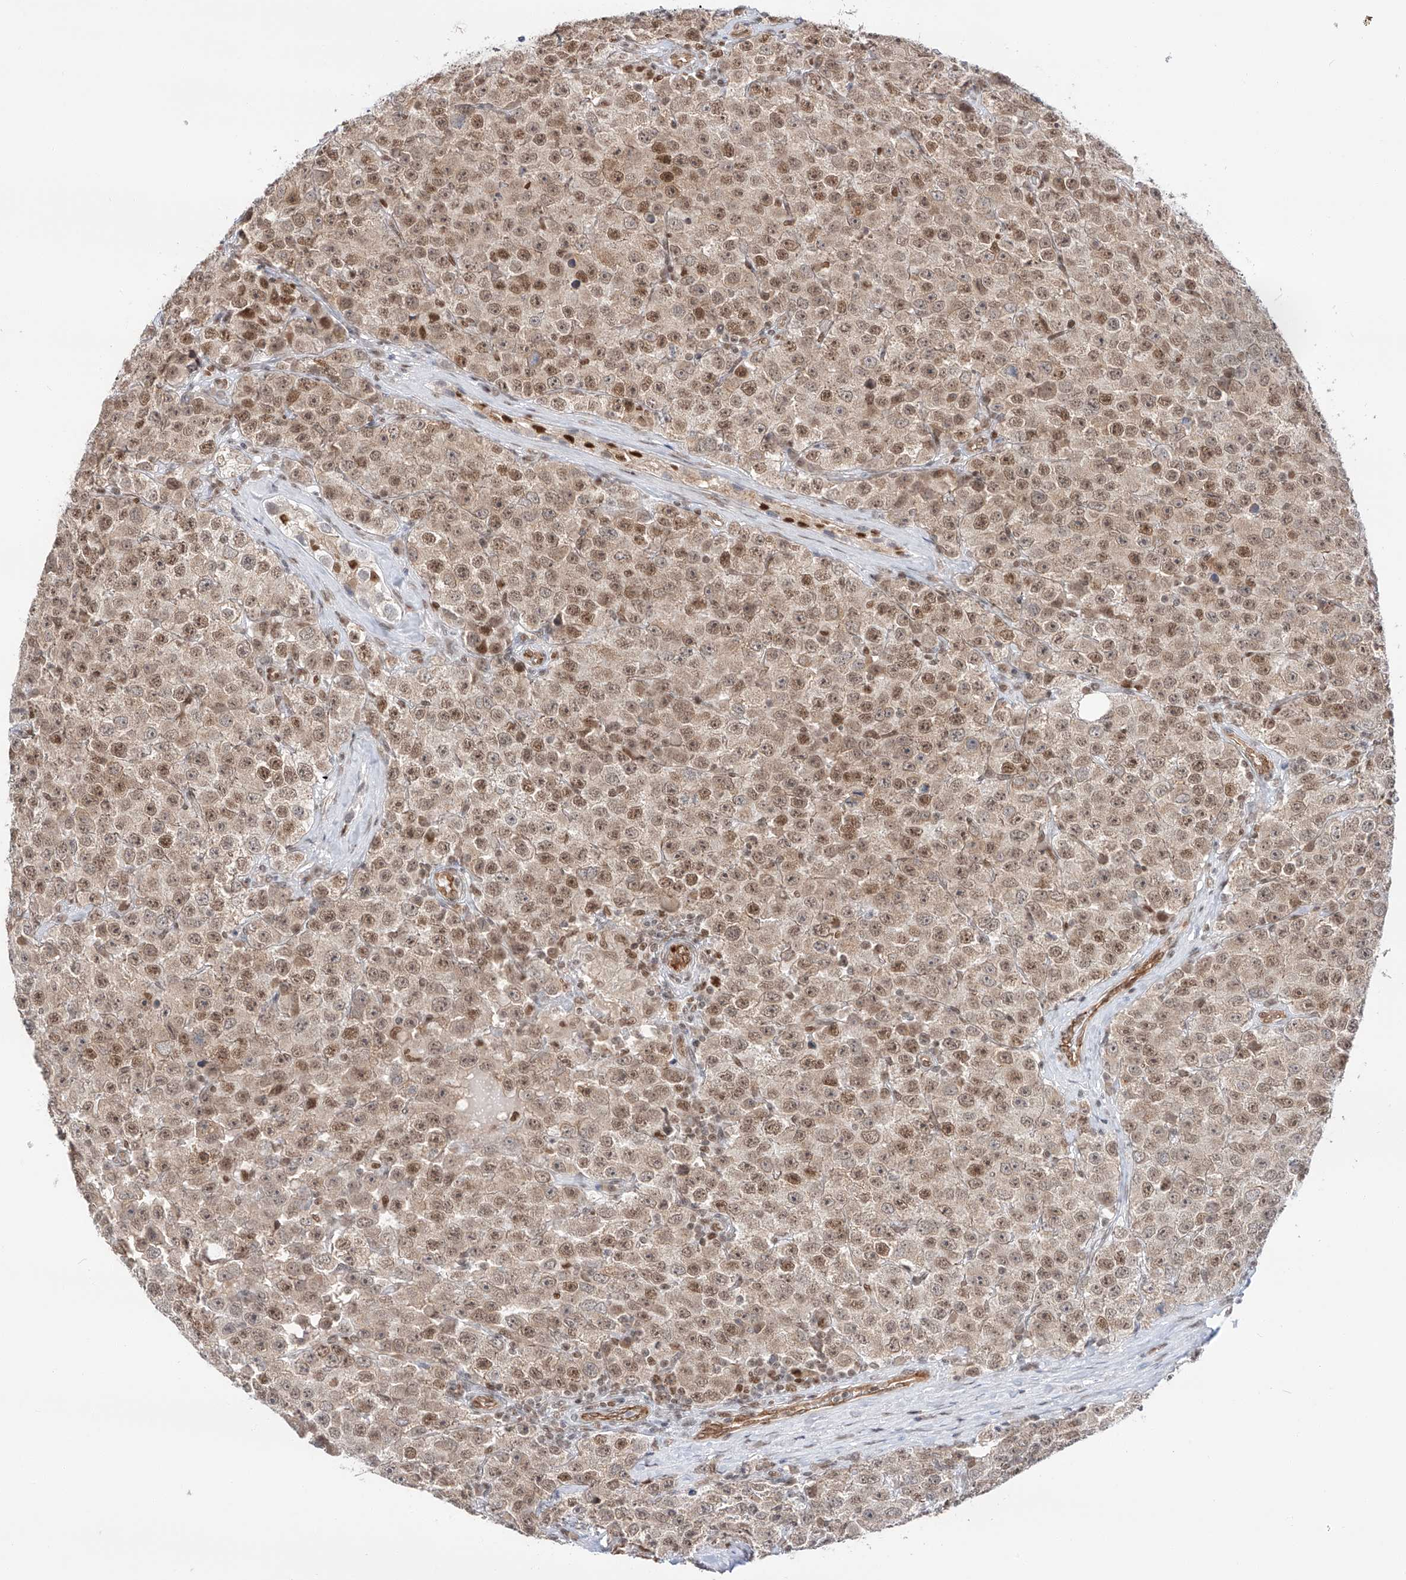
{"staining": {"intensity": "moderate", "quantity": "25%-75%", "location": "nuclear"}, "tissue": "testis cancer", "cell_type": "Tumor cells", "image_type": "cancer", "snomed": [{"axis": "morphology", "description": "Seminoma, NOS"}, {"axis": "topography", "description": "Testis"}], "caption": "Seminoma (testis) stained with a brown dye shows moderate nuclear positive staining in about 25%-75% of tumor cells.", "gene": "POGK", "patient": {"sex": "male", "age": 28}}